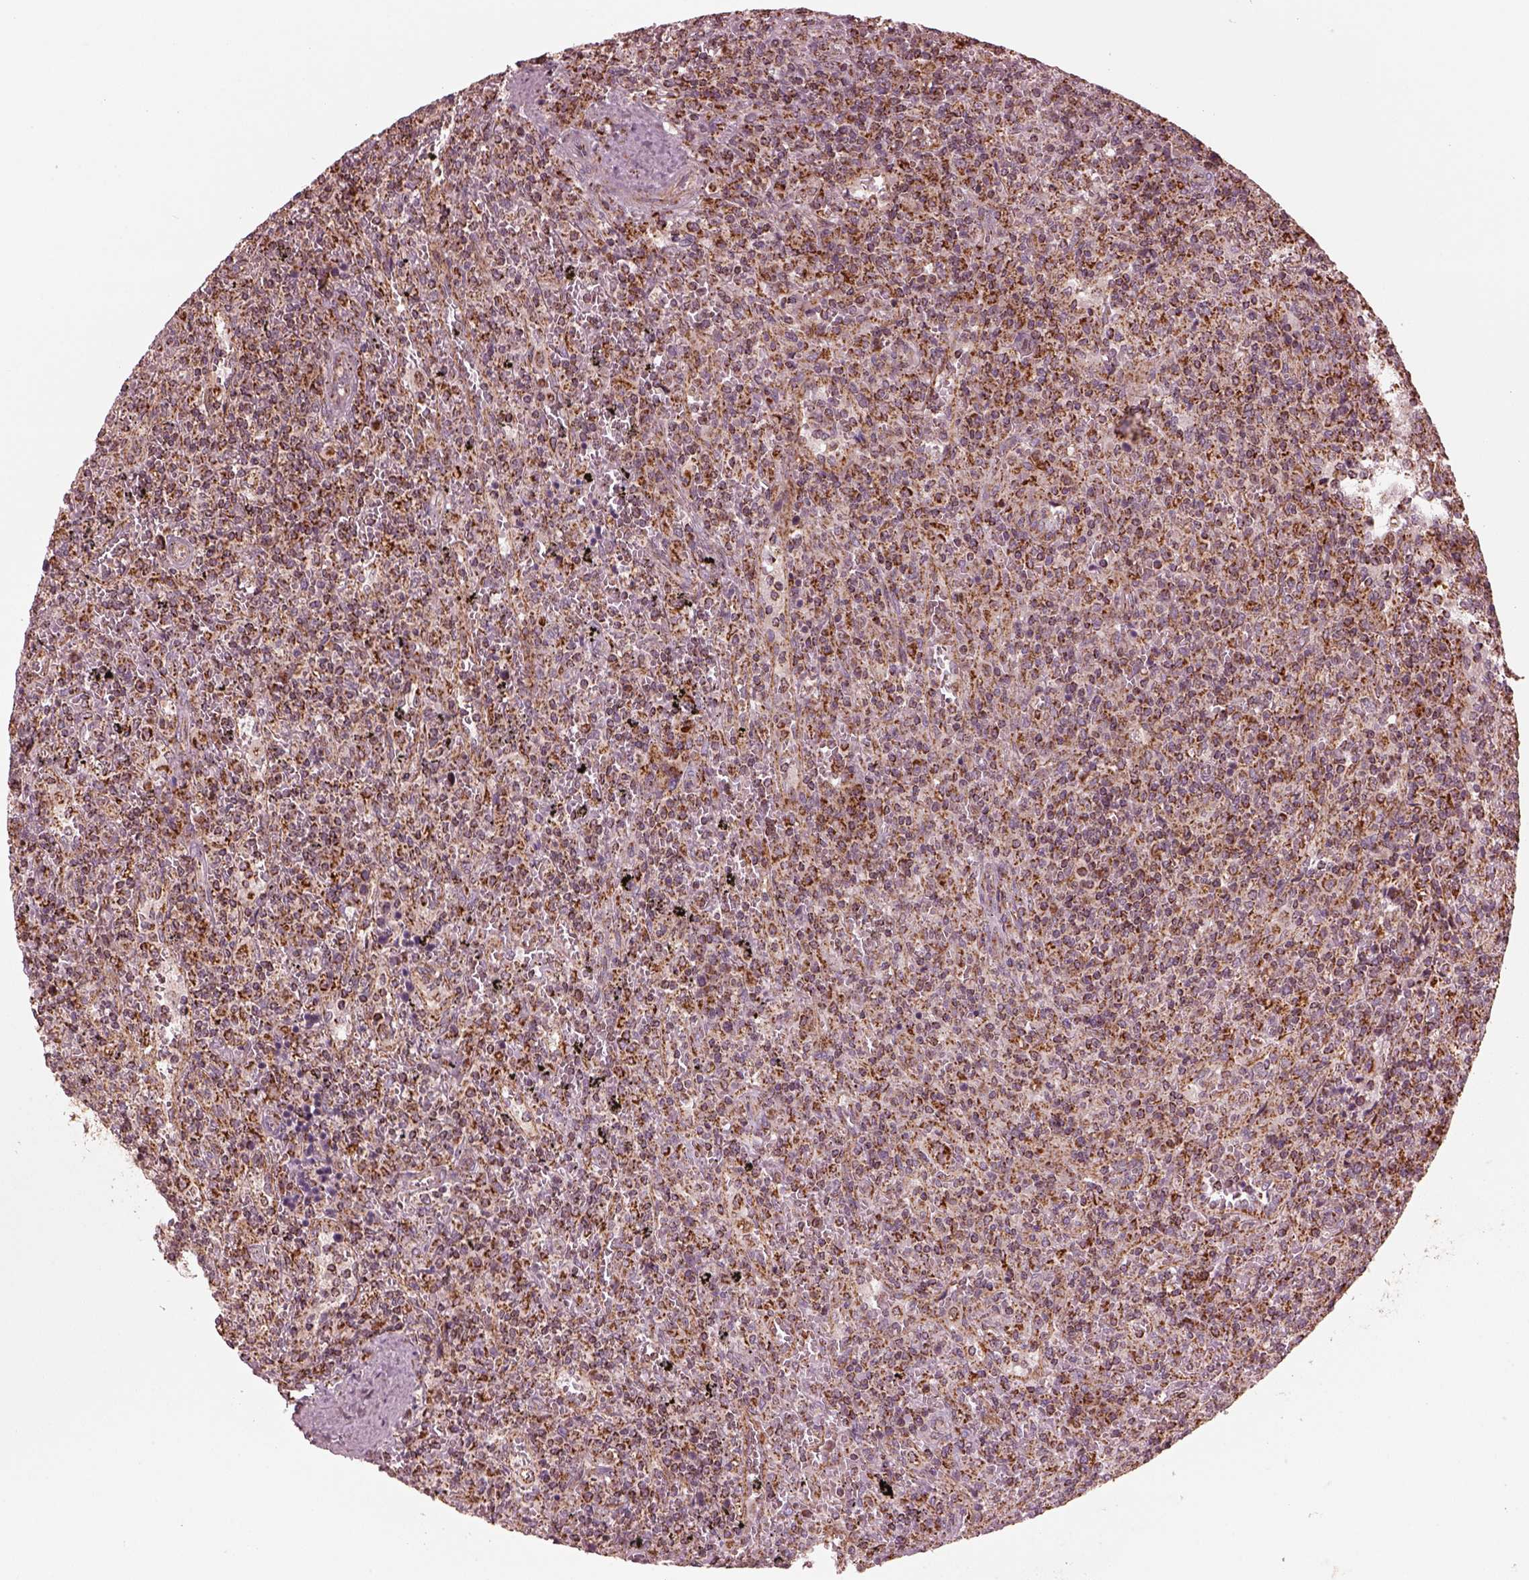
{"staining": {"intensity": "moderate", "quantity": "25%-75%", "location": "cytoplasmic/membranous"}, "tissue": "lymphoma", "cell_type": "Tumor cells", "image_type": "cancer", "snomed": [{"axis": "morphology", "description": "Malignant lymphoma, non-Hodgkin's type, Low grade"}, {"axis": "topography", "description": "Spleen"}], "caption": "Immunohistochemical staining of lymphoma displays medium levels of moderate cytoplasmic/membranous protein expression in approximately 25%-75% of tumor cells.", "gene": "NDUFB10", "patient": {"sex": "male", "age": 62}}